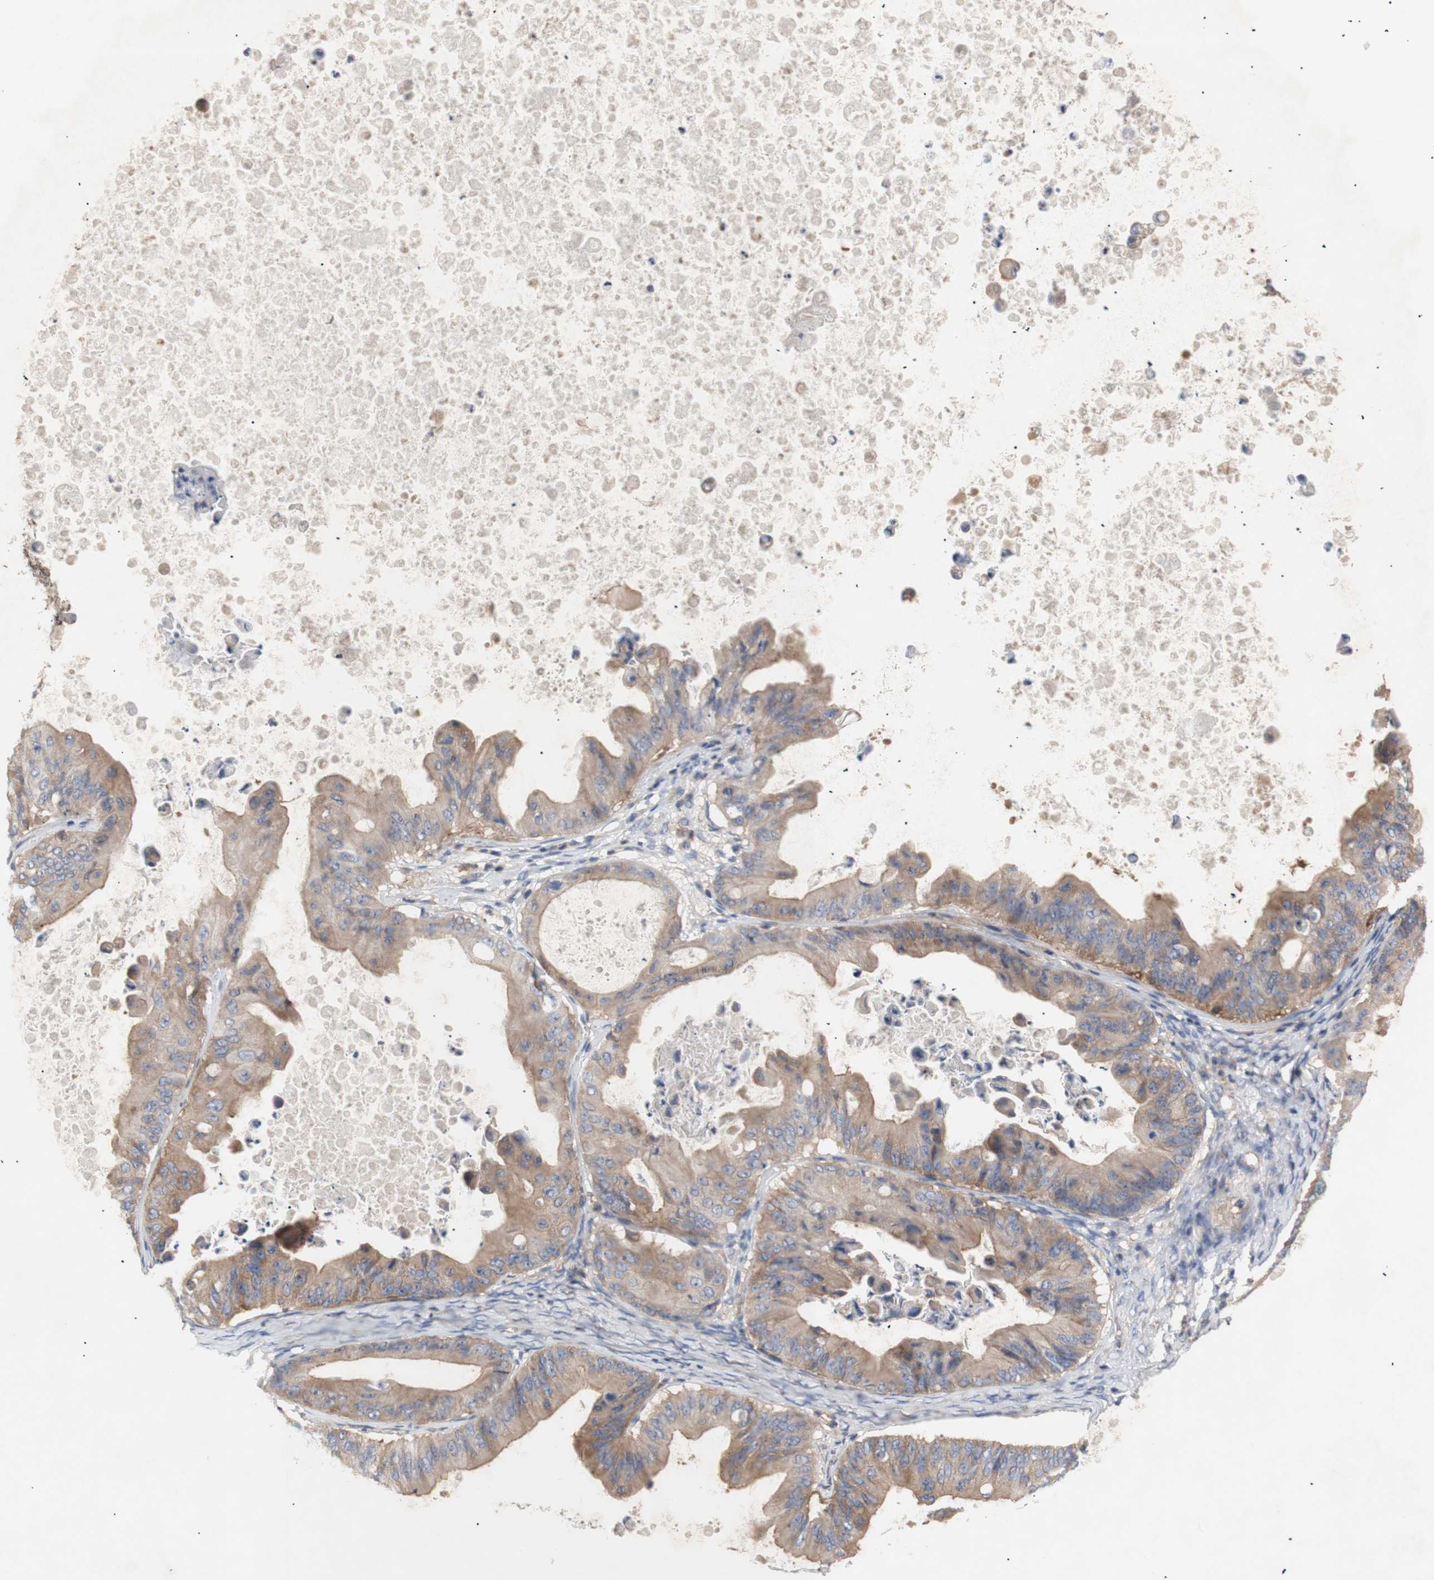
{"staining": {"intensity": "moderate", "quantity": ">75%", "location": "cytoplasmic/membranous"}, "tissue": "ovarian cancer", "cell_type": "Tumor cells", "image_type": "cancer", "snomed": [{"axis": "morphology", "description": "Cystadenocarcinoma, mucinous, NOS"}, {"axis": "topography", "description": "Ovary"}], "caption": "Immunohistochemical staining of mucinous cystadenocarcinoma (ovarian) demonstrates medium levels of moderate cytoplasmic/membranous protein staining in approximately >75% of tumor cells.", "gene": "IKBKG", "patient": {"sex": "female", "age": 37}}